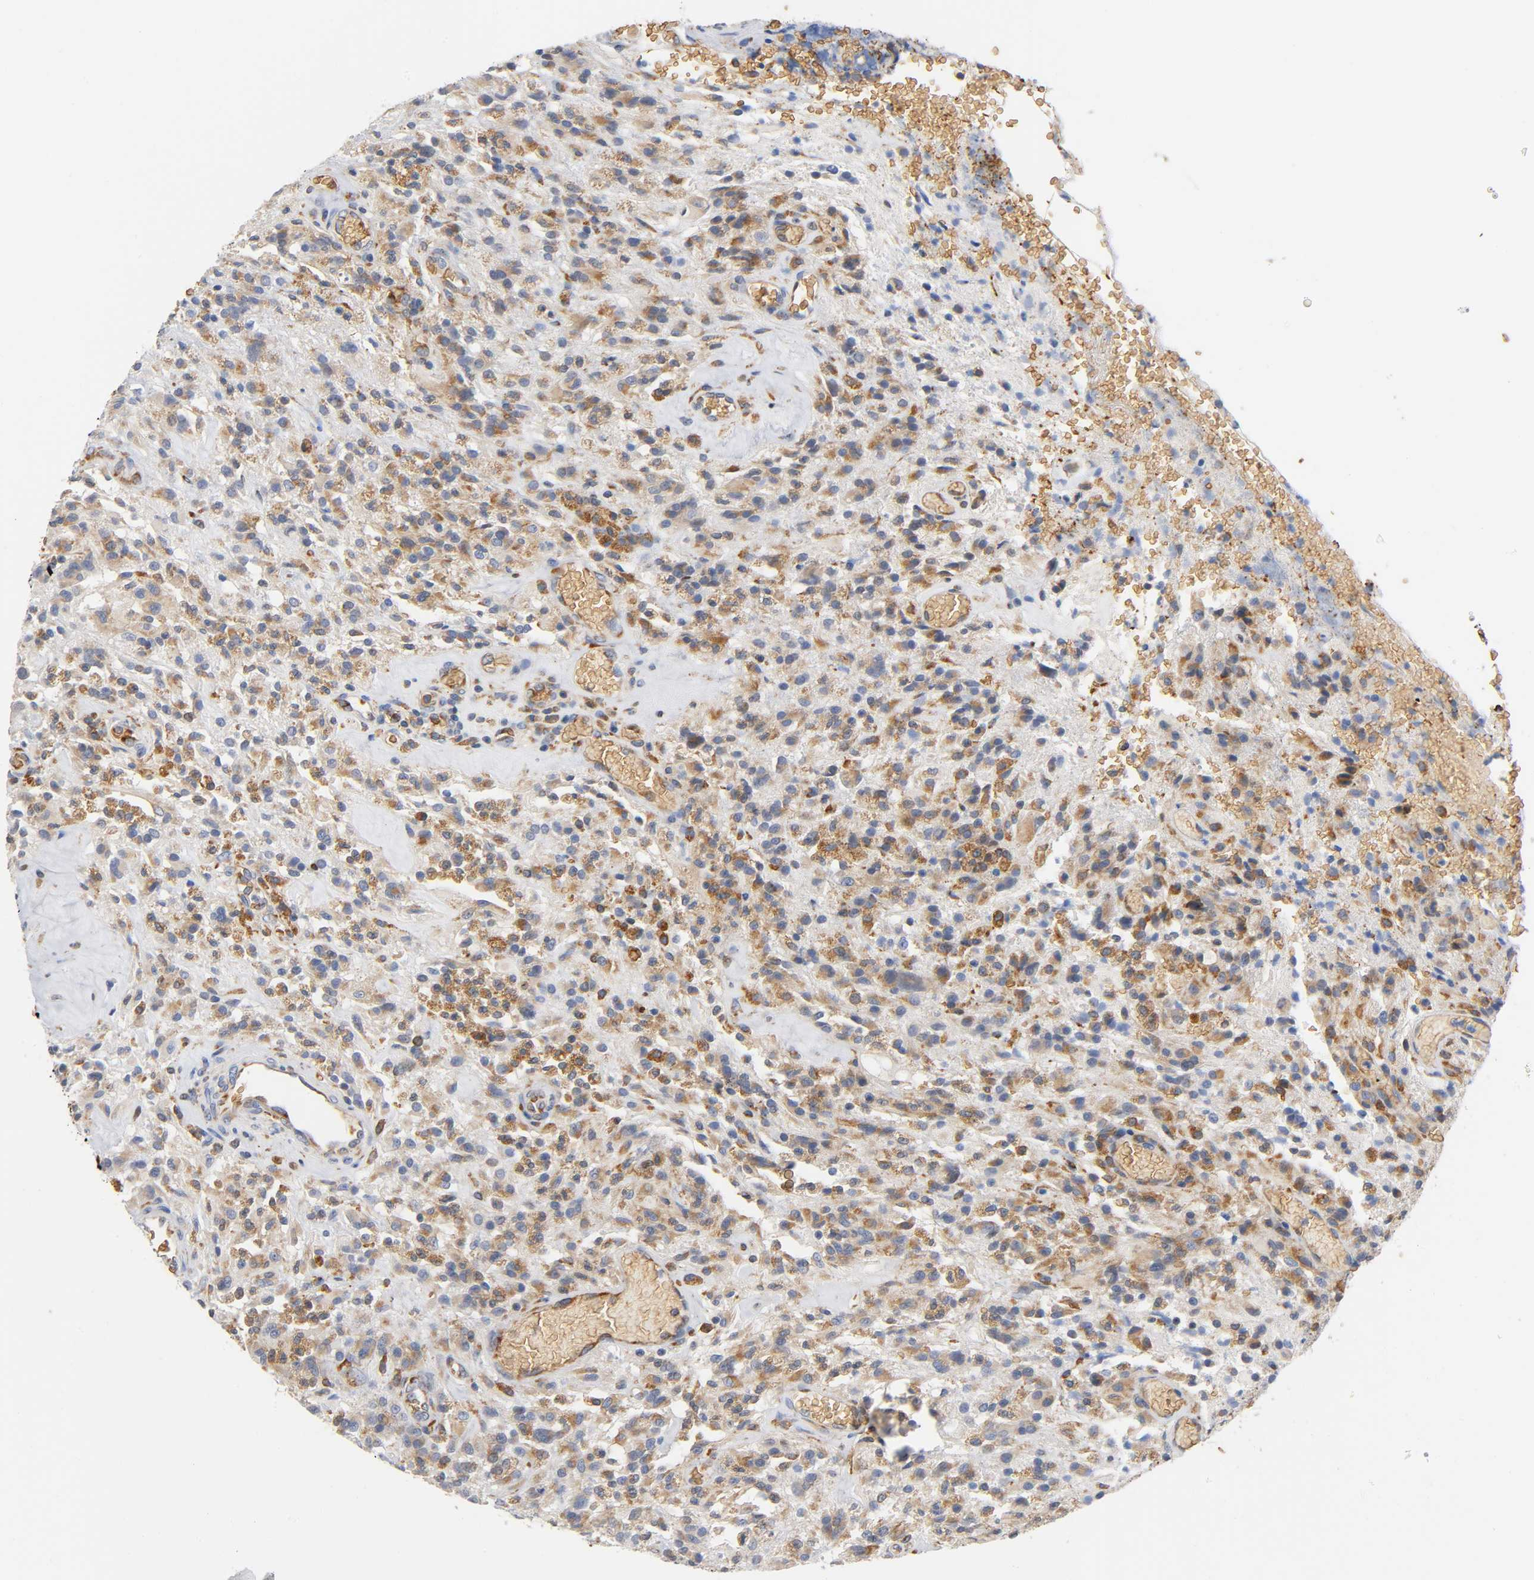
{"staining": {"intensity": "moderate", "quantity": "25%-75%", "location": "cytoplasmic/membranous"}, "tissue": "glioma", "cell_type": "Tumor cells", "image_type": "cancer", "snomed": [{"axis": "morphology", "description": "Normal tissue, NOS"}, {"axis": "morphology", "description": "Glioma, malignant, High grade"}, {"axis": "topography", "description": "Cerebral cortex"}], "caption": "Immunohistochemistry image of neoplastic tissue: glioma stained using immunohistochemistry displays medium levels of moderate protein expression localized specifically in the cytoplasmic/membranous of tumor cells, appearing as a cytoplasmic/membranous brown color.", "gene": "UCKL1", "patient": {"sex": "male", "age": 56}}